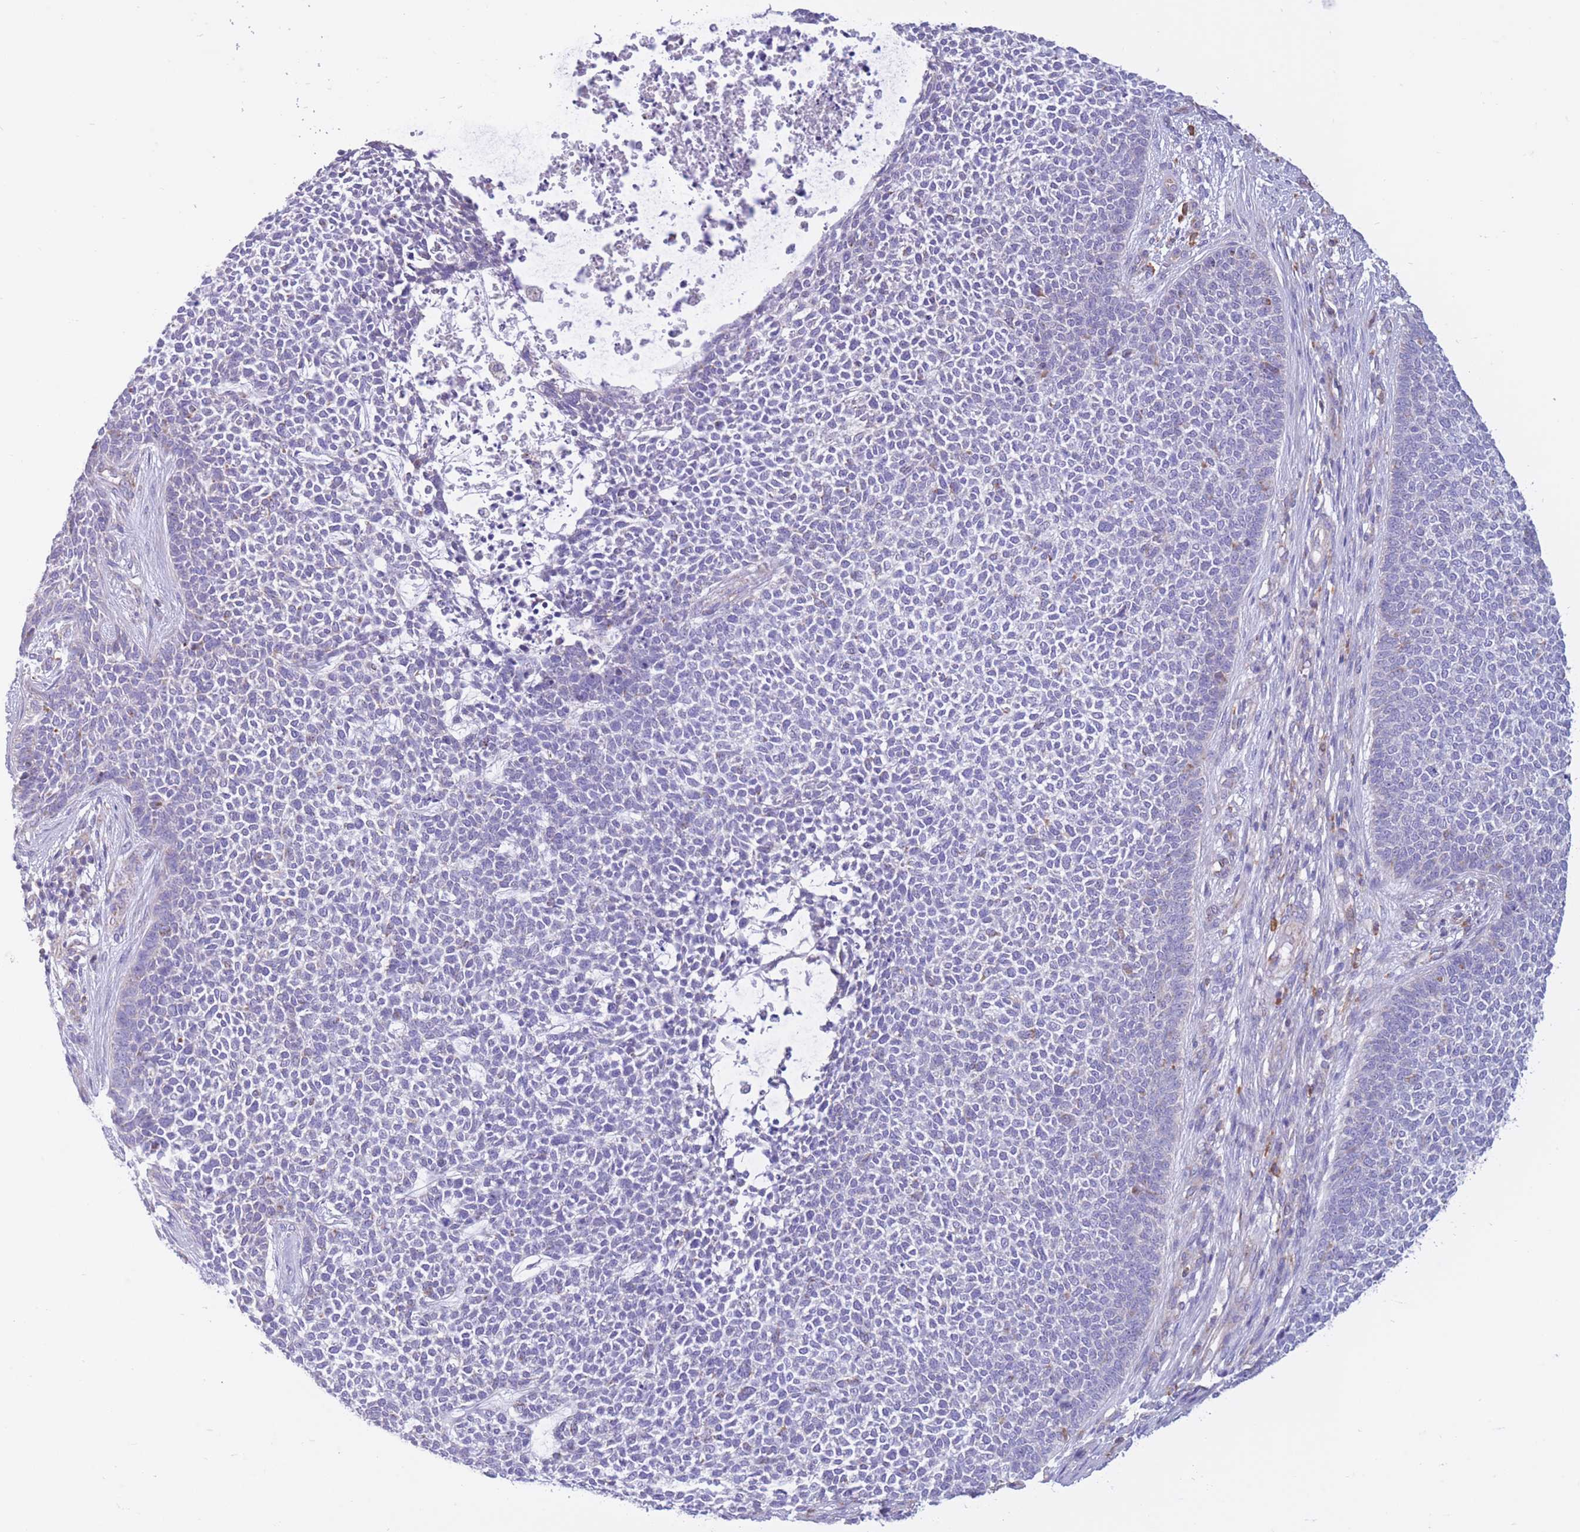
{"staining": {"intensity": "negative", "quantity": "none", "location": "none"}, "tissue": "skin cancer", "cell_type": "Tumor cells", "image_type": "cancer", "snomed": [{"axis": "morphology", "description": "Basal cell carcinoma"}, {"axis": "topography", "description": "Skin"}], "caption": "High magnification brightfield microscopy of skin cancer (basal cell carcinoma) stained with DAB (3,3'-diaminobenzidine) (brown) and counterstained with hematoxylin (blue): tumor cells show no significant staining.", "gene": "PDHA1", "patient": {"sex": "female", "age": 84}}